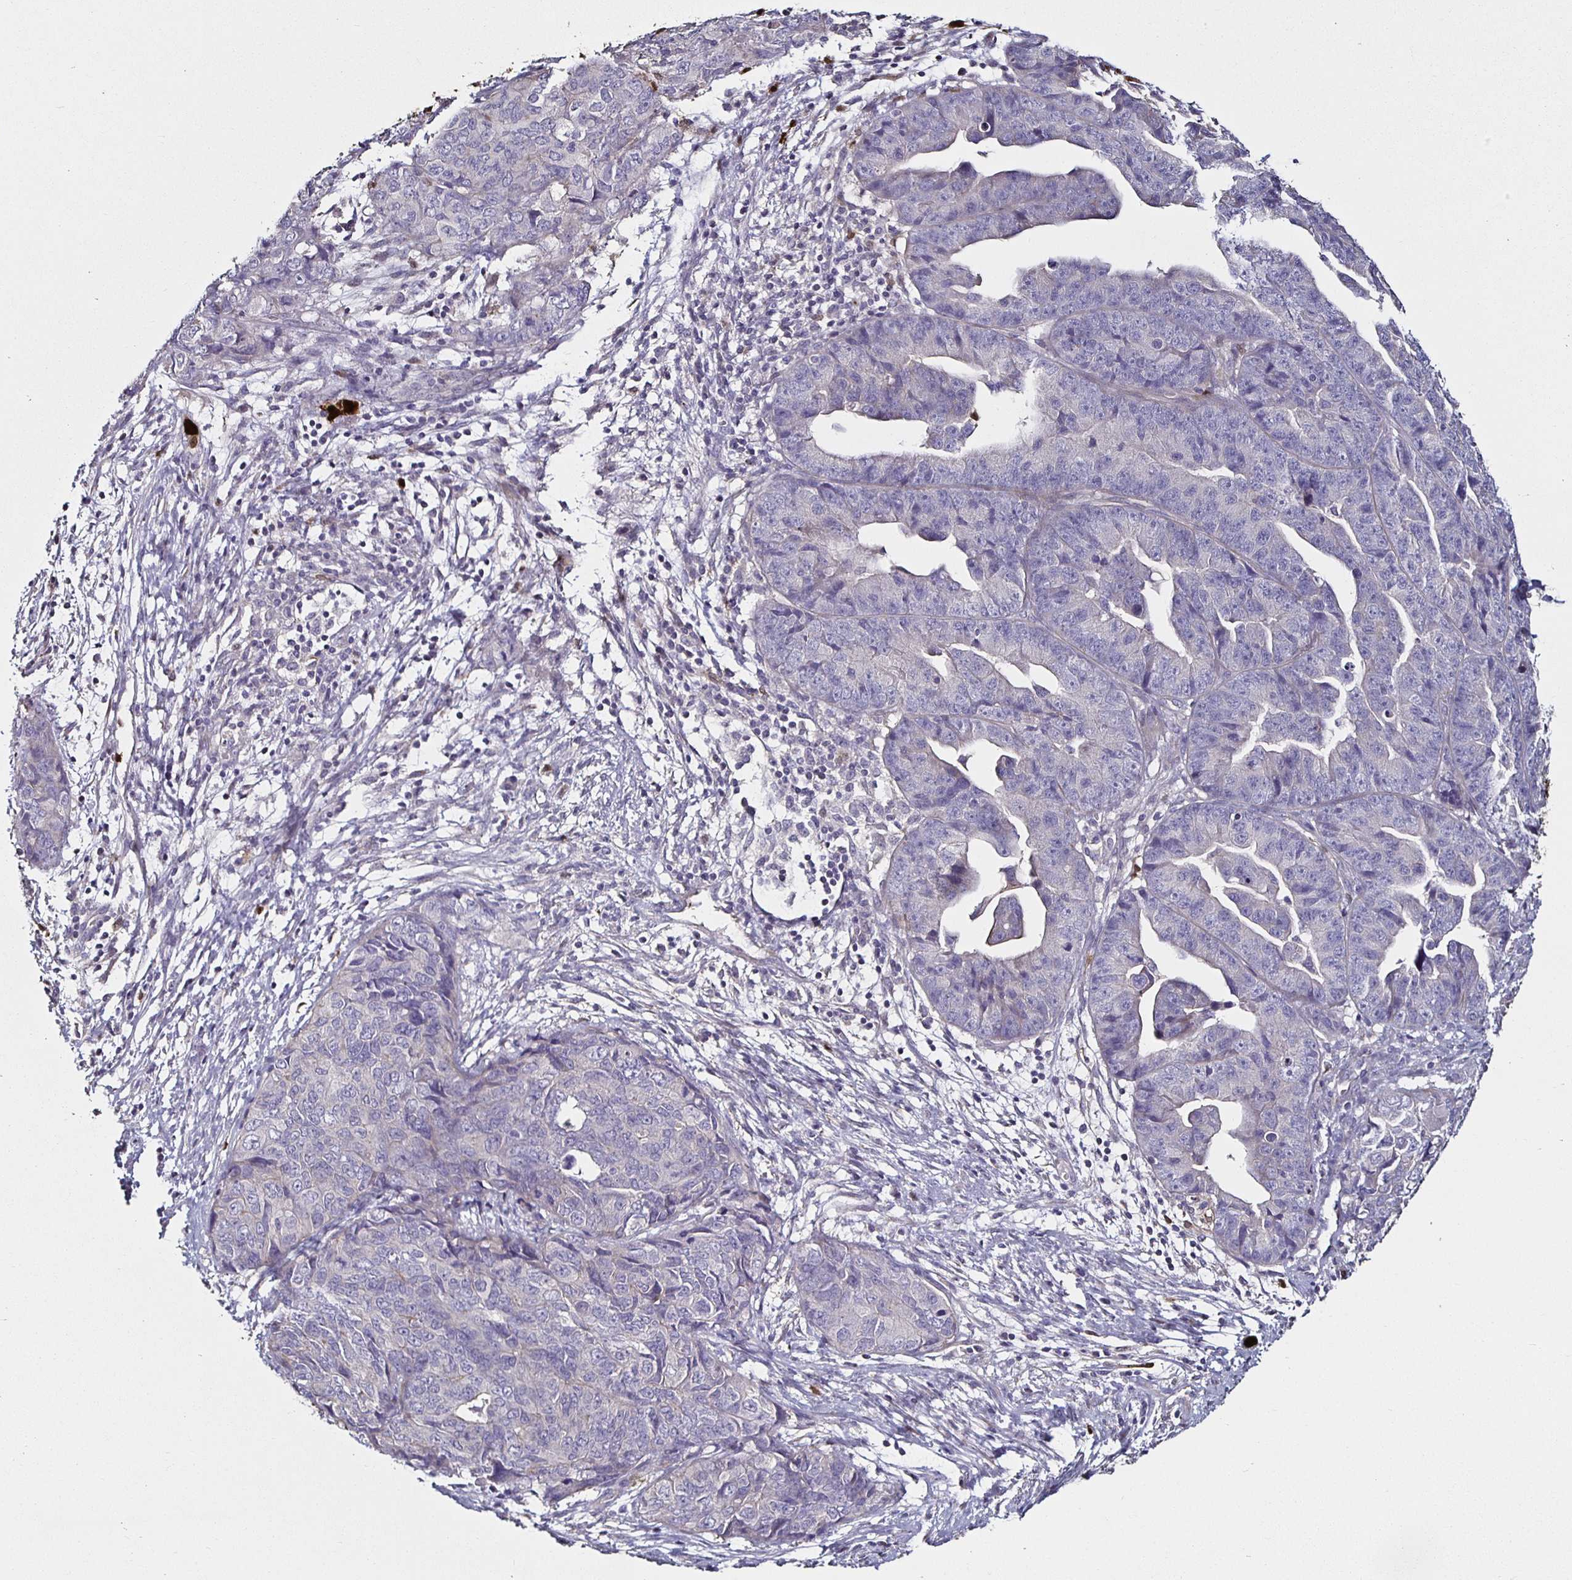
{"staining": {"intensity": "negative", "quantity": "none", "location": "none"}, "tissue": "endometrial cancer", "cell_type": "Tumor cells", "image_type": "cancer", "snomed": [{"axis": "morphology", "description": "Adenocarcinoma, NOS"}, {"axis": "topography", "description": "Uterus"}], "caption": "This is an immunohistochemistry (IHC) histopathology image of human endometrial adenocarcinoma. There is no staining in tumor cells.", "gene": "TLR4", "patient": {"sex": "female", "age": 79}}